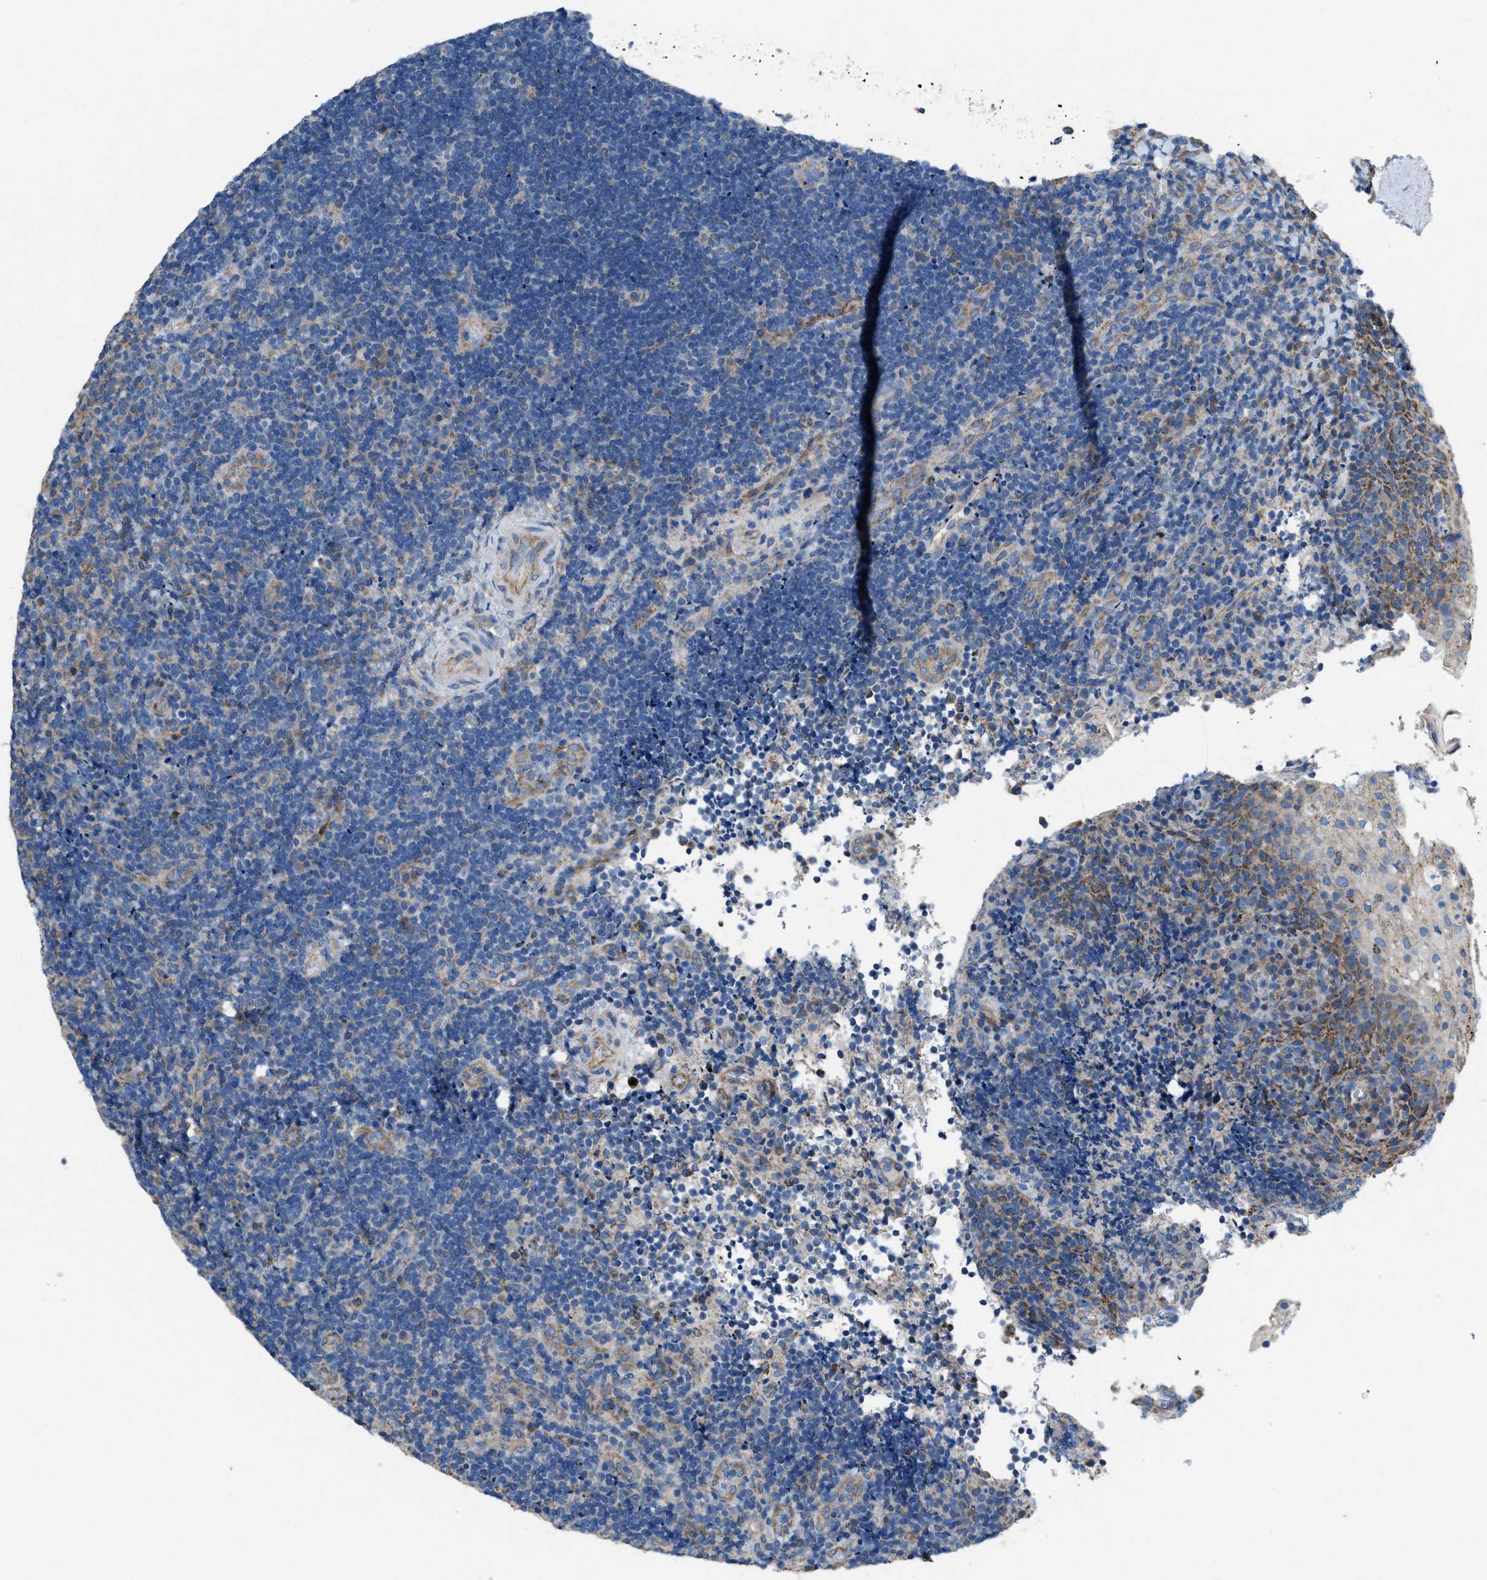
{"staining": {"intensity": "negative", "quantity": "none", "location": "none"}, "tissue": "lymphoma", "cell_type": "Tumor cells", "image_type": "cancer", "snomed": [{"axis": "morphology", "description": "Malignant lymphoma, non-Hodgkin's type, High grade"}, {"axis": "topography", "description": "Tonsil"}], "caption": "A high-resolution image shows IHC staining of high-grade malignant lymphoma, non-Hodgkin's type, which demonstrates no significant positivity in tumor cells.", "gene": "DOLPP1", "patient": {"sex": "female", "age": 36}}